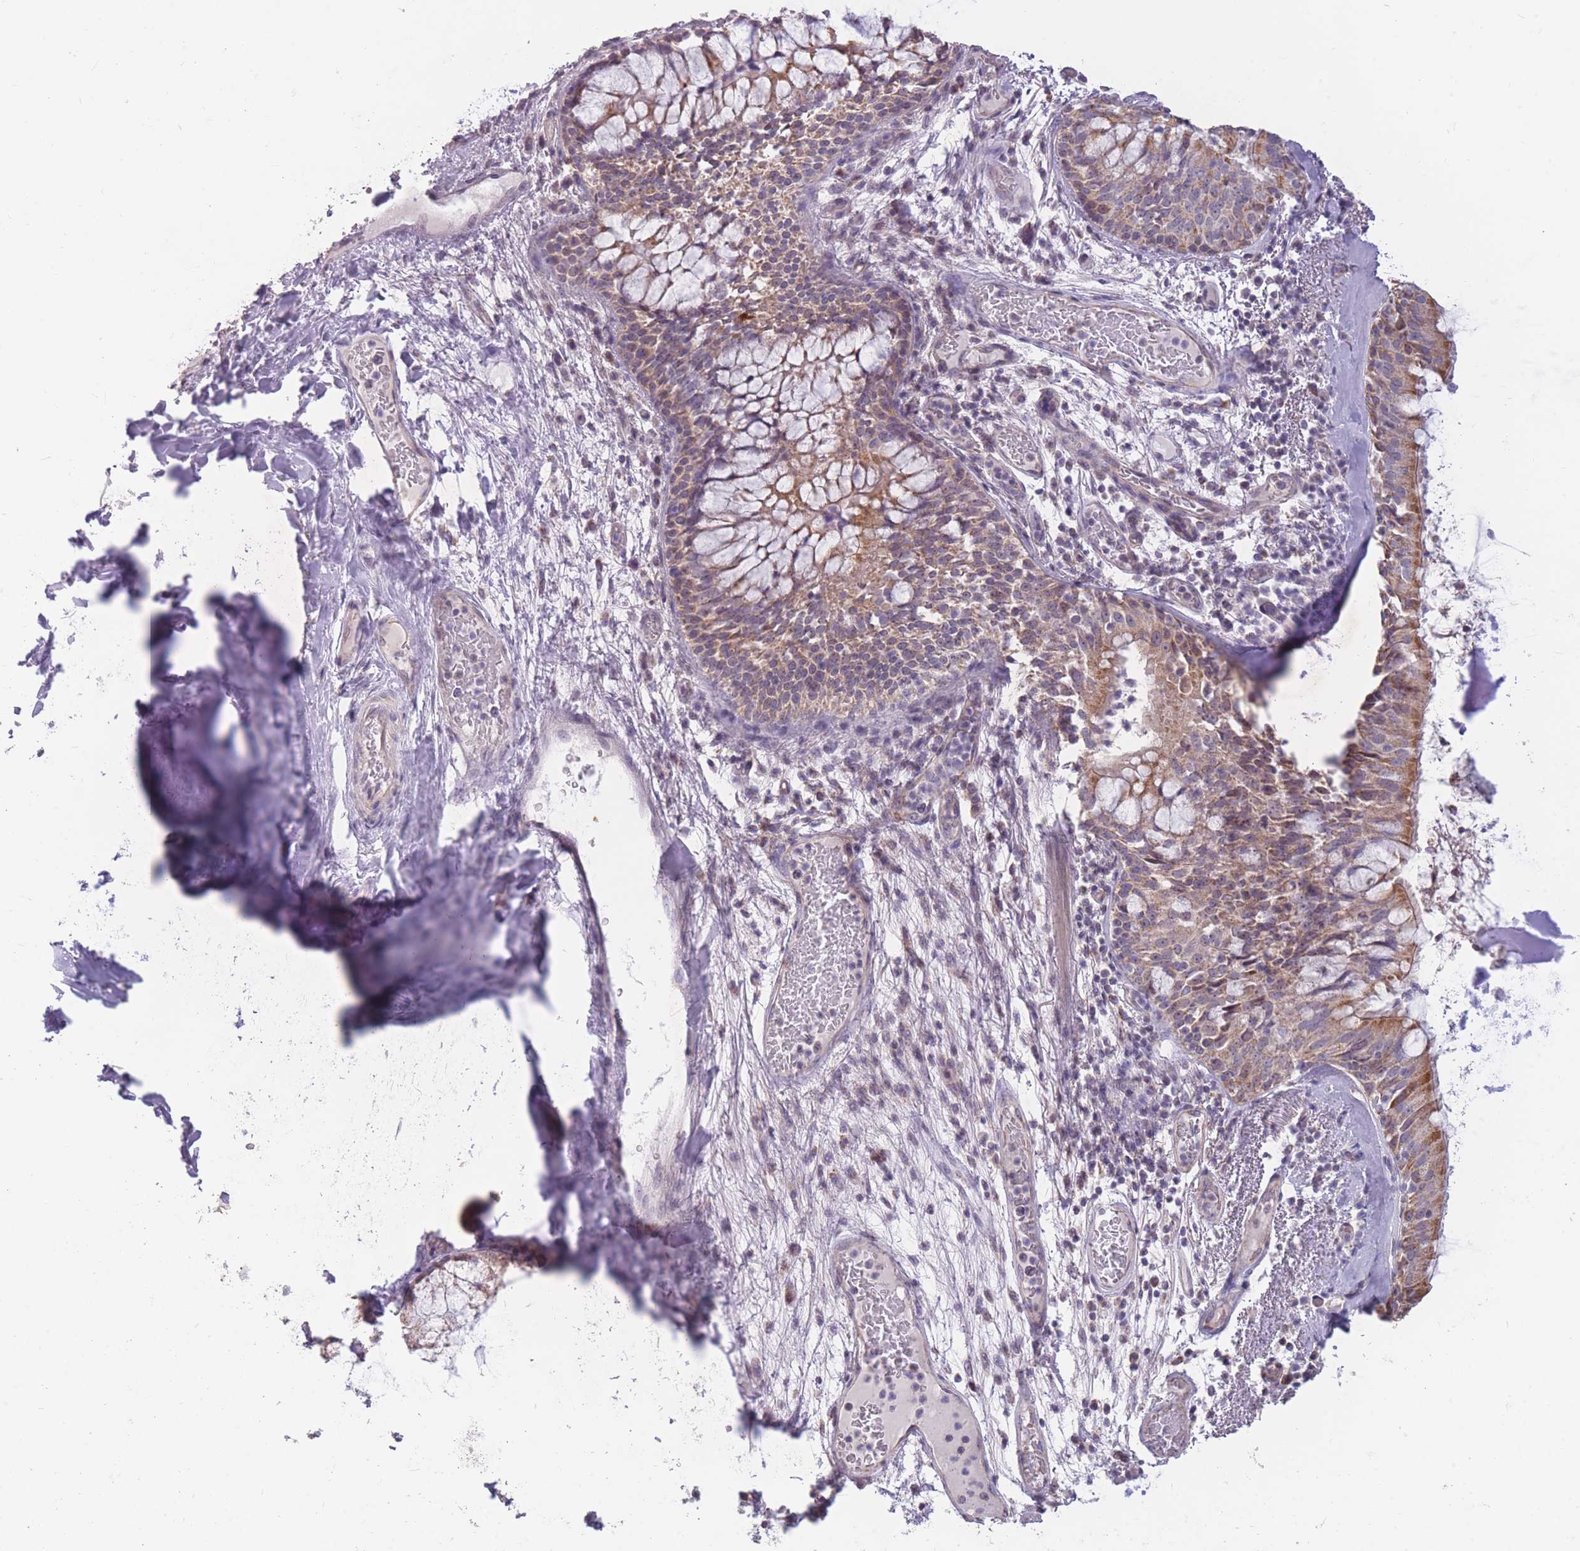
{"staining": {"intensity": "moderate", "quantity": ">75%", "location": "cytoplasmic/membranous"}, "tissue": "bronchus", "cell_type": "Respiratory epithelial cells", "image_type": "normal", "snomed": [{"axis": "morphology", "description": "Normal tissue, NOS"}, {"axis": "topography", "description": "Cartilage tissue"}, {"axis": "topography", "description": "Bronchus"}], "caption": "Respiratory epithelial cells exhibit medium levels of moderate cytoplasmic/membranous expression in about >75% of cells in benign bronchus. The staining was performed using DAB (3,3'-diaminobenzidine) to visualize the protein expression in brown, while the nuclei were stained in blue with hematoxylin (Magnification: 20x).", "gene": "MRPS18C", "patient": {"sex": "male", "age": 63}}